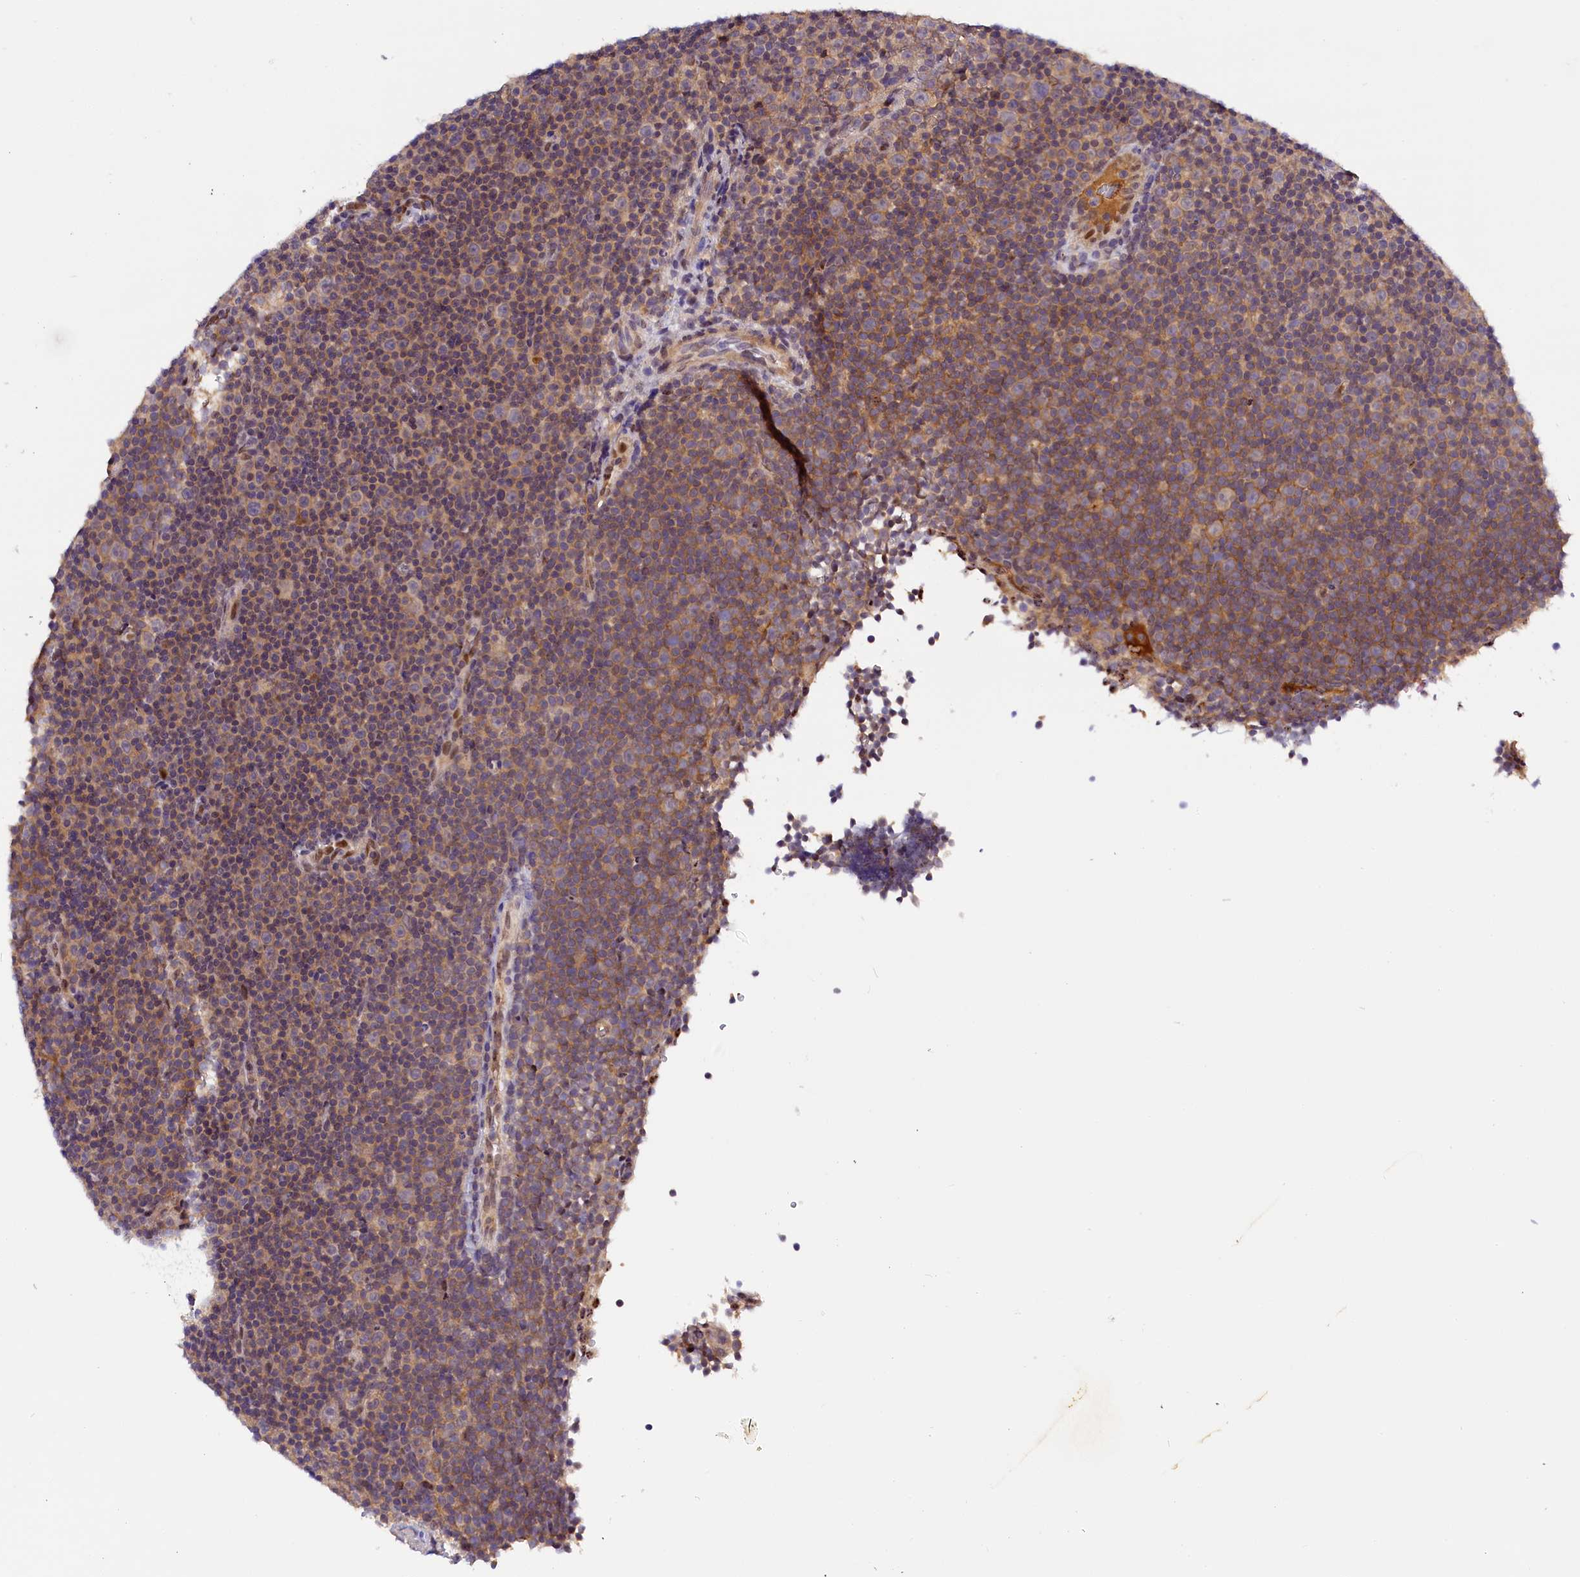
{"staining": {"intensity": "weak", "quantity": "25%-75%", "location": "cytoplasmic/membranous"}, "tissue": "lymphoma", "cell_type": "Tumor cells", "image_type": "cancer", "snomed": [{"axis": "morphology", "description": "Malignant lymphoma, non-Hodgkin's type, Low grade"}, {"axis": "topography", "description": "Lymph node"}], "caption": "A histopathology image of malignant lymphoma, non-Hodgkin's type (low-grade) stained for a protein displays weak cytoplasmic/membranous brown staining in tumor cells. (brown staining indicates protein expression, while blue staining denotes nuclei).", "gene": "ENKD1", "patient": {"sex": "female", "age": 67}}